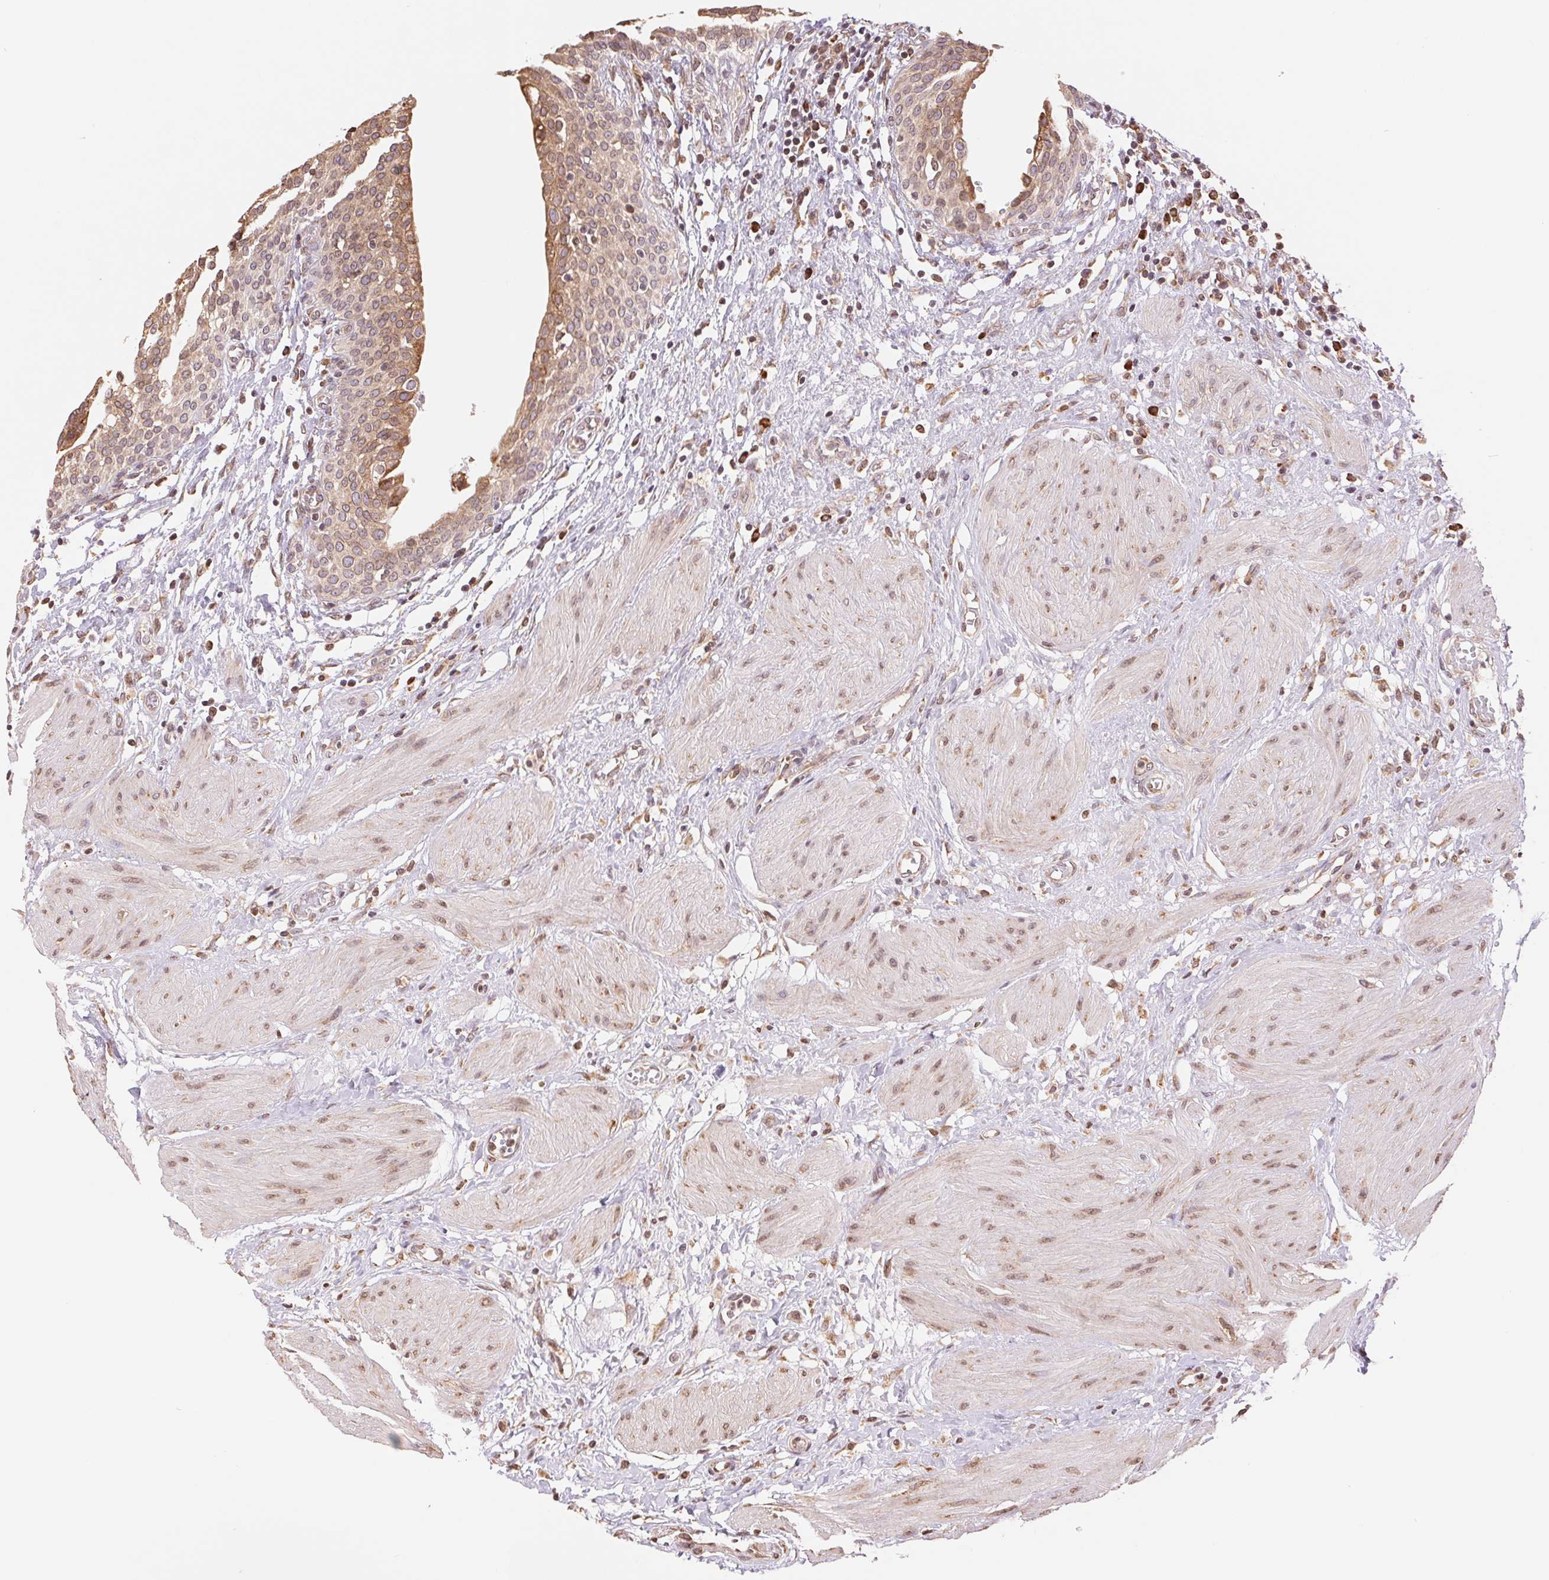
{"staining": {"intensity": "moderate", "quantity": ">75%", "location": "cytoplasmic/membranous"}, "tissue": "urinary bladder", "cell_type": "Urothelial cells", "image_type": "normal", "snomed": [{"axis": "morphology", "description": "Normal tissue, NOS"}, {"axis": "topography", "description": "Urinary bladder"}], "caption": "Protein staining of unremarkable urinary bladder displays moderate cytoplasmic/membranous positivity in approximately >75% of urothelial cells. The protein is shown in brown color, while the nuclei are stained blue.", "gene": "RPN1", "patient": {"sex": "male", "age": 55}}